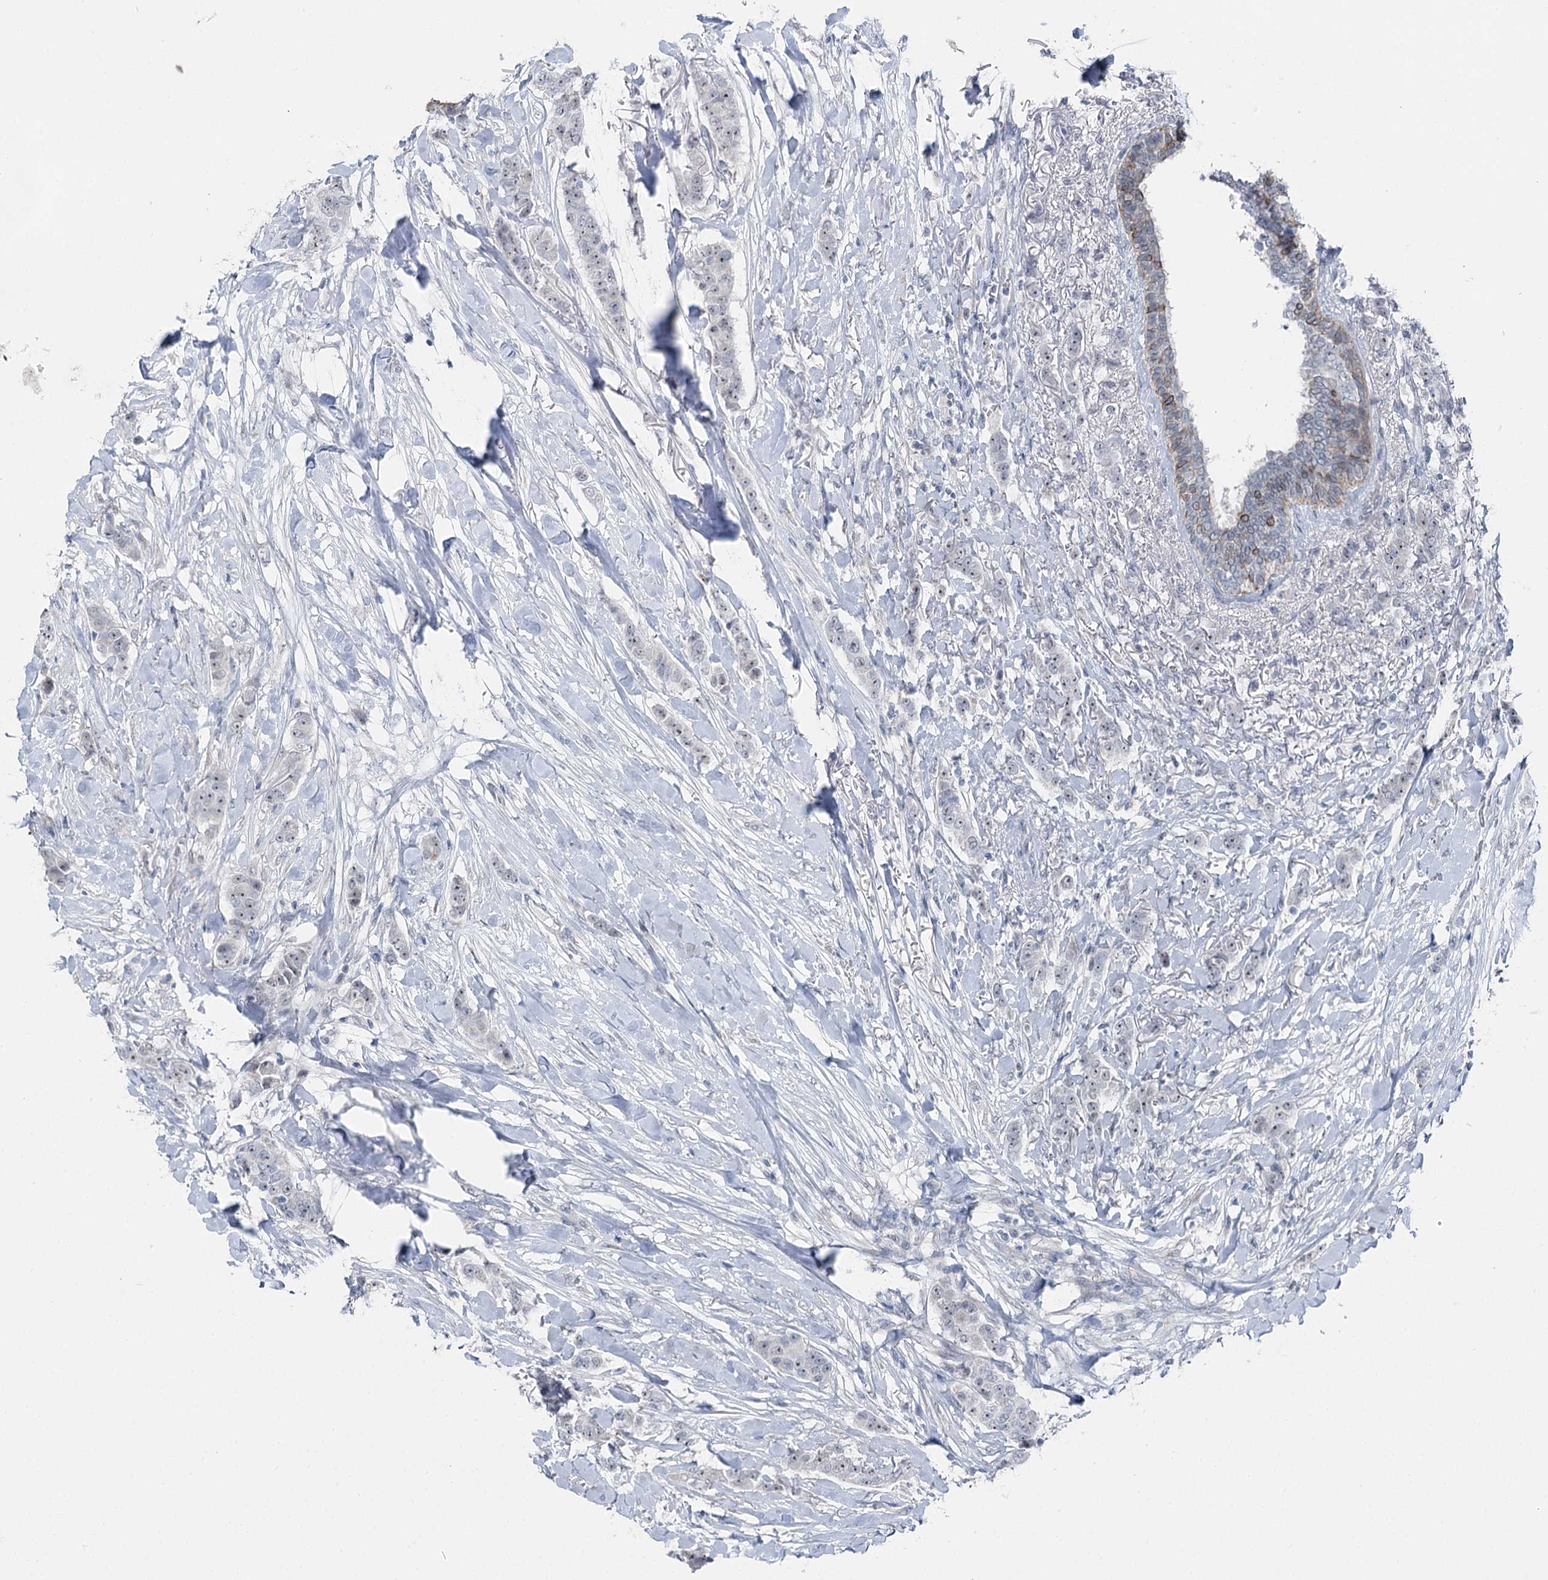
{"staining": {"intensity": "negative", "quantity": "none", "location": "none"}, "tissue": "breast cancer", "cell_type": "Tumor cells", "image_type": "cancer", "snomed": [{"axis": "morphology", "description": "Duct carcinoma"}, {"axis": "topography", "description": "Breast"}], "caption": "IHC image of human breast cancer stained for a protein (brown), which demonstrates no positivity in tumor cells. Nuclei are stained in blue.", "gene": "STEEP1", "patient": {"sex": "female", "age": 40}}